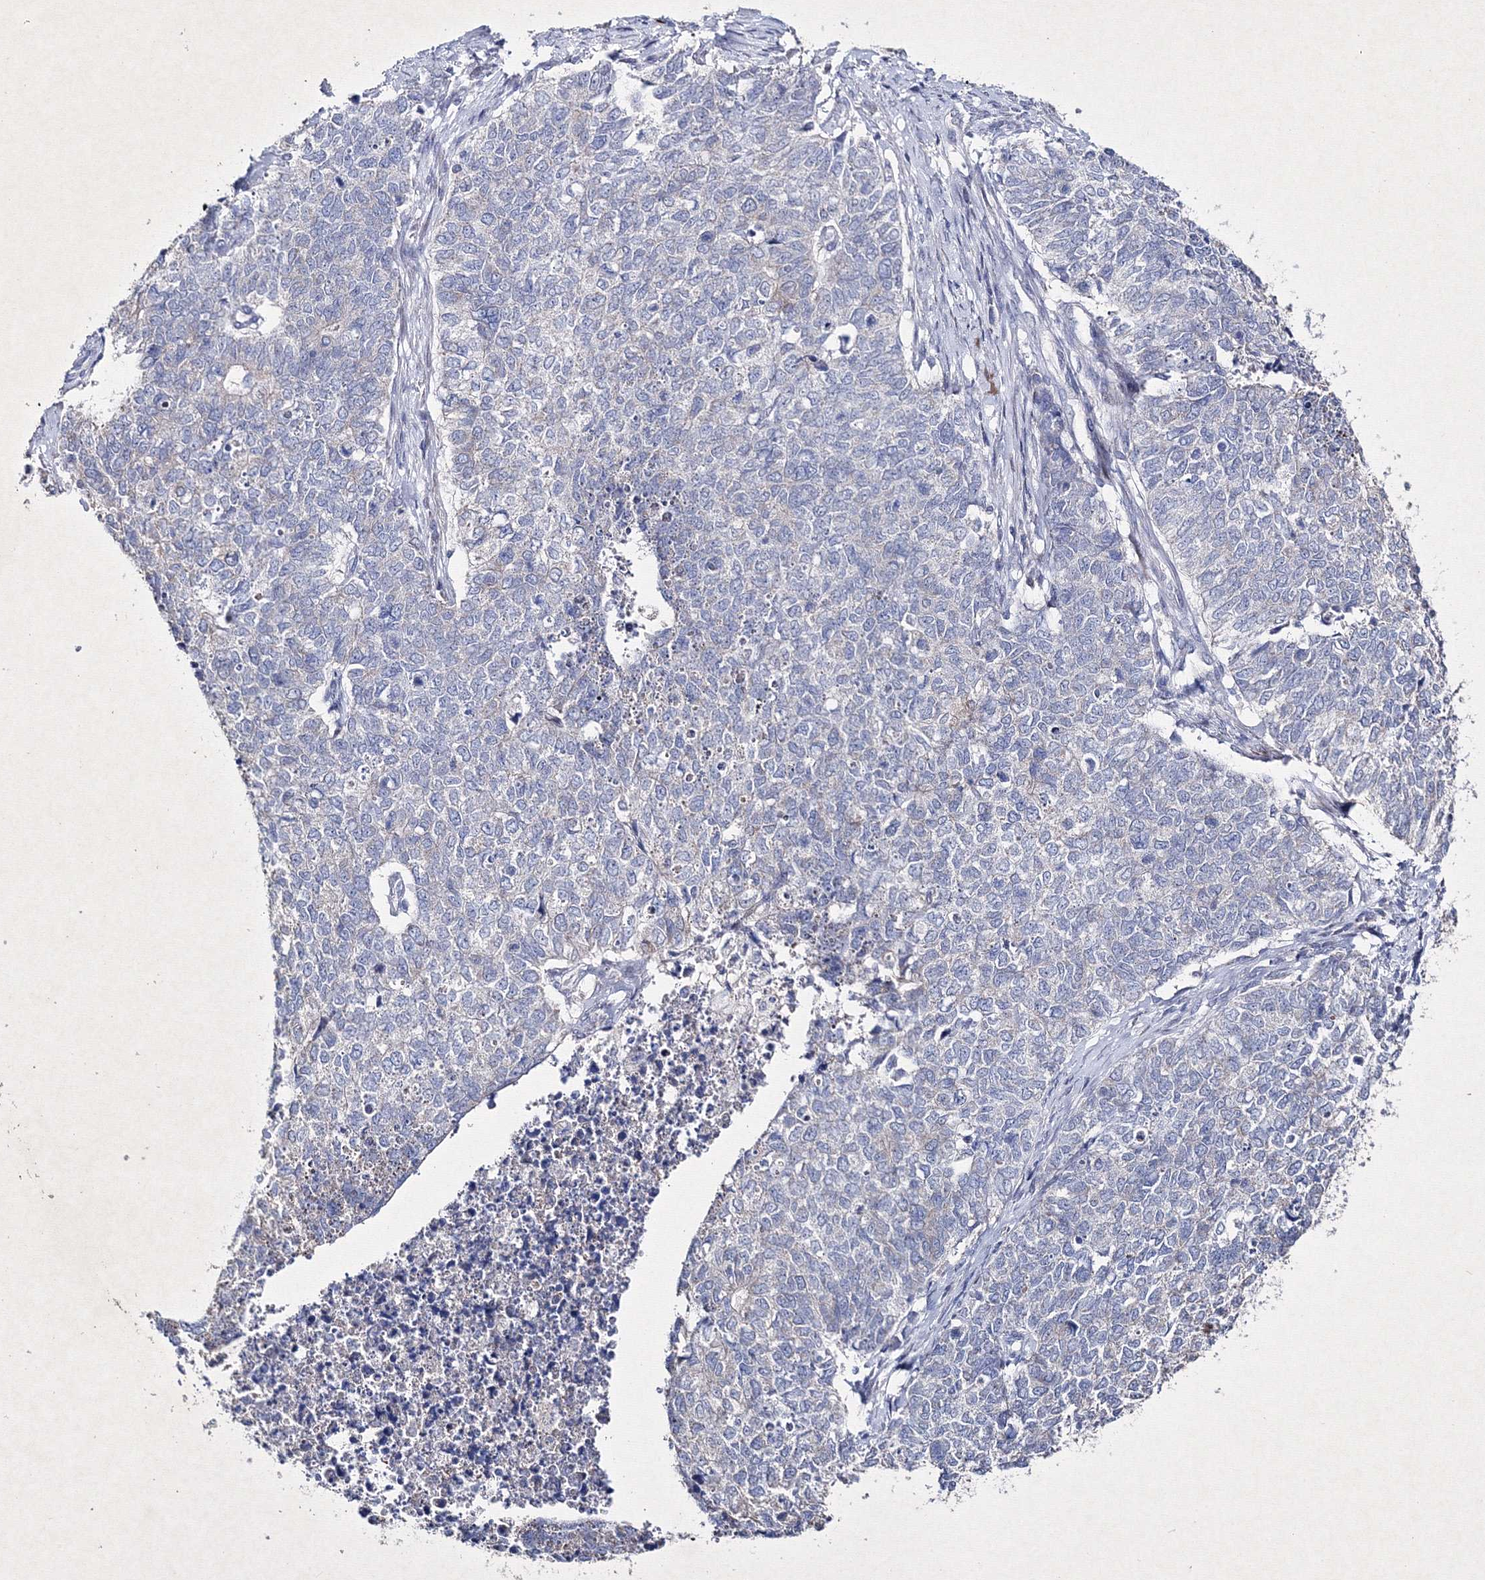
{"staining": {"intensity": "negative", "quantity": "none", "location": "none"}, "tissue": "cervical cancer", "cell_type": "Tumor cells", "image_type": "cancer", "snomed": [{"axis": "morphology", "description": "Squamous cell carcinoma, NOS"}, {"axis": "topography", "description": "Cervix"}], "caption": "Tumor cells are negative for protein expression in human cervical squamous cell carcinoma. (DAB immunohistochemistry (IHC) visualized using brightfield microscopy, high magnification).", "gene": "SMIM29", "patient": {"sex": "female", "age": 63}}